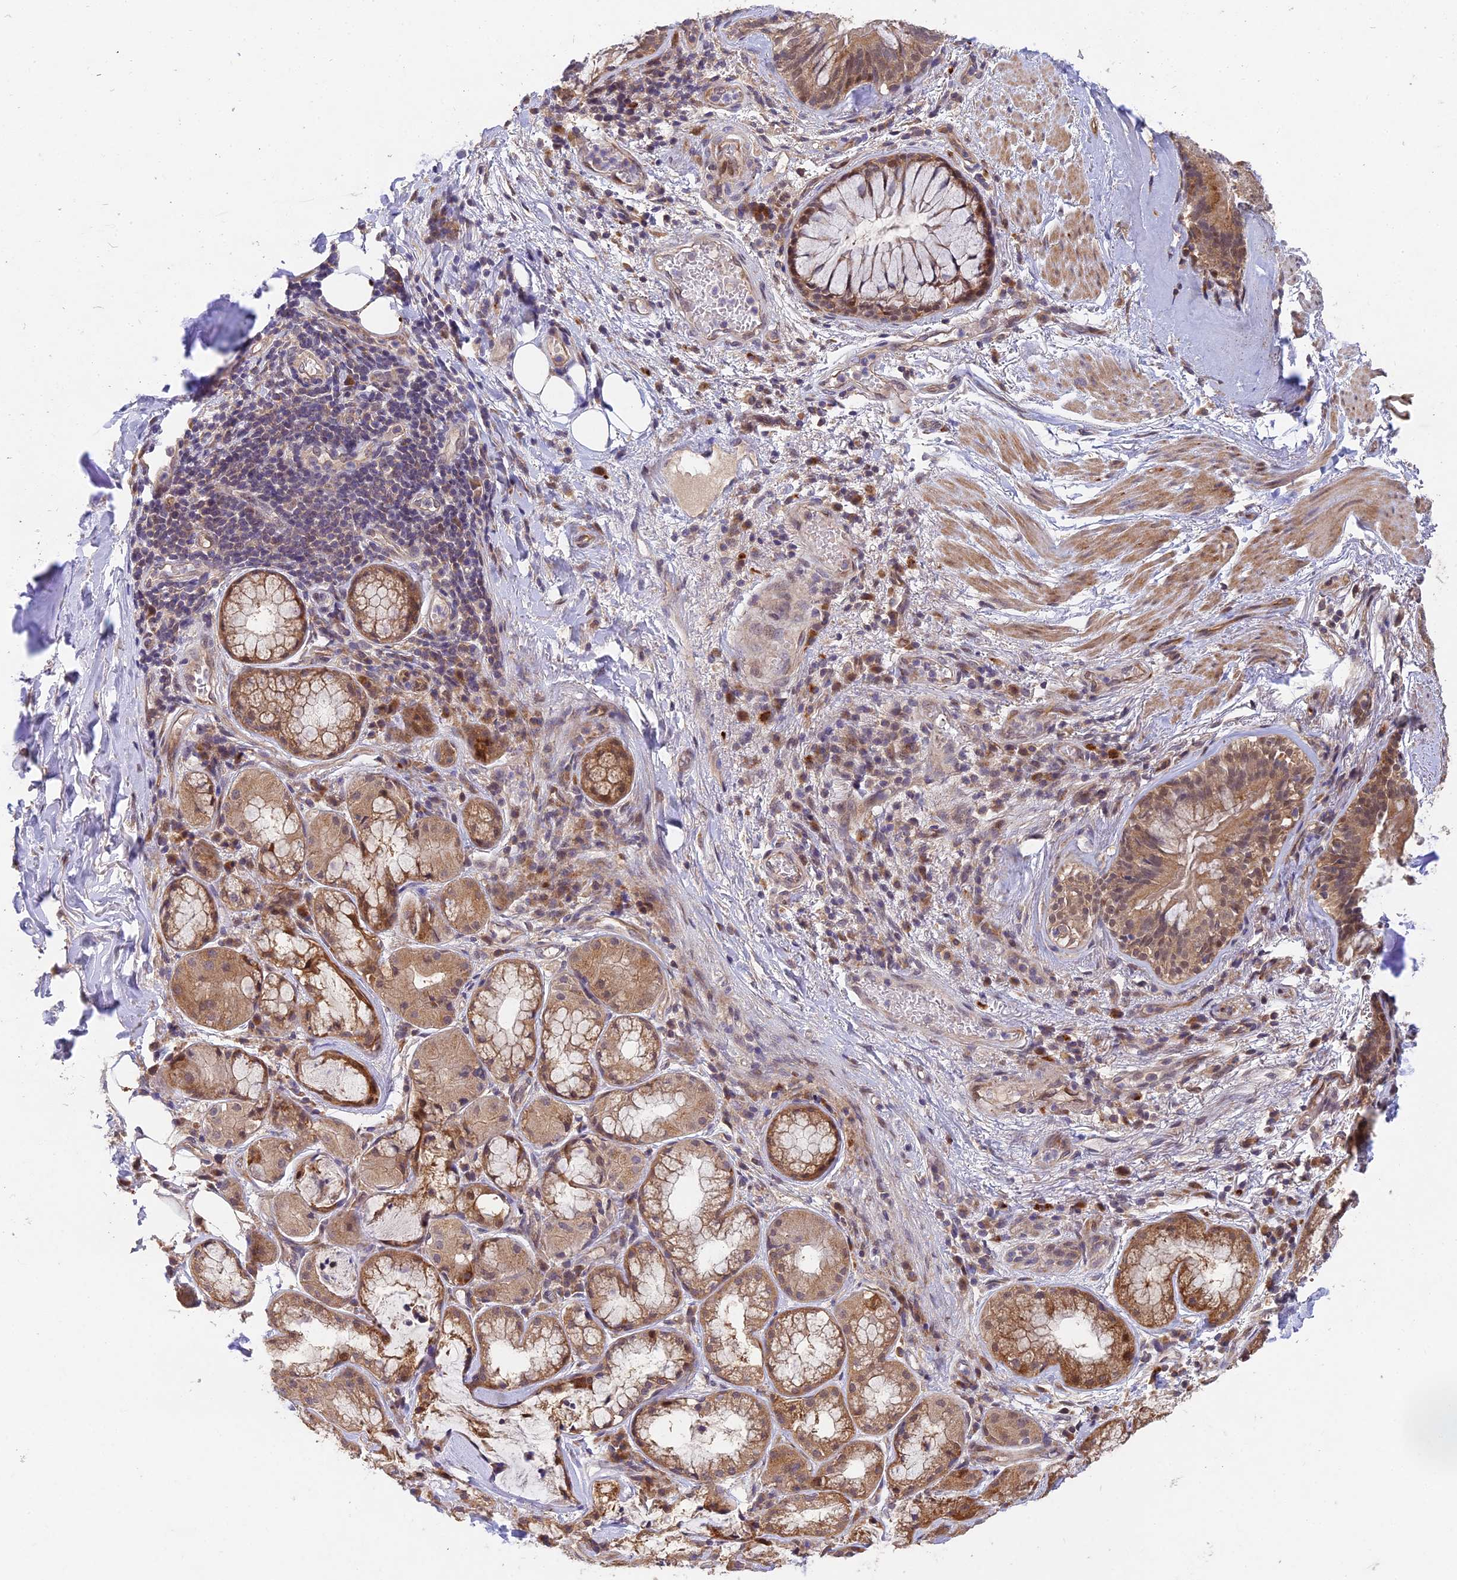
{"staining": {"intensity": "negative", "quantity": "none", "location": "none"}, "tissue": "adipose tissue", "cell_type": "Adipocytes", "image_type": "normal", "snomed": [{"axis": "morphology", "description": "Normal tissue, NOS"}, {"axis": "topography", "description": "Lymph node"}, {"axis": "topography", "description": "Cartilage tissue"}, {"axis": "topography", "description": "Bronchus"}], "caption": "There is no significant expression in adipocytes of adipose tissue.", "gene": "NSMCE1", "patient": {"sex": "male", "age": 63}}